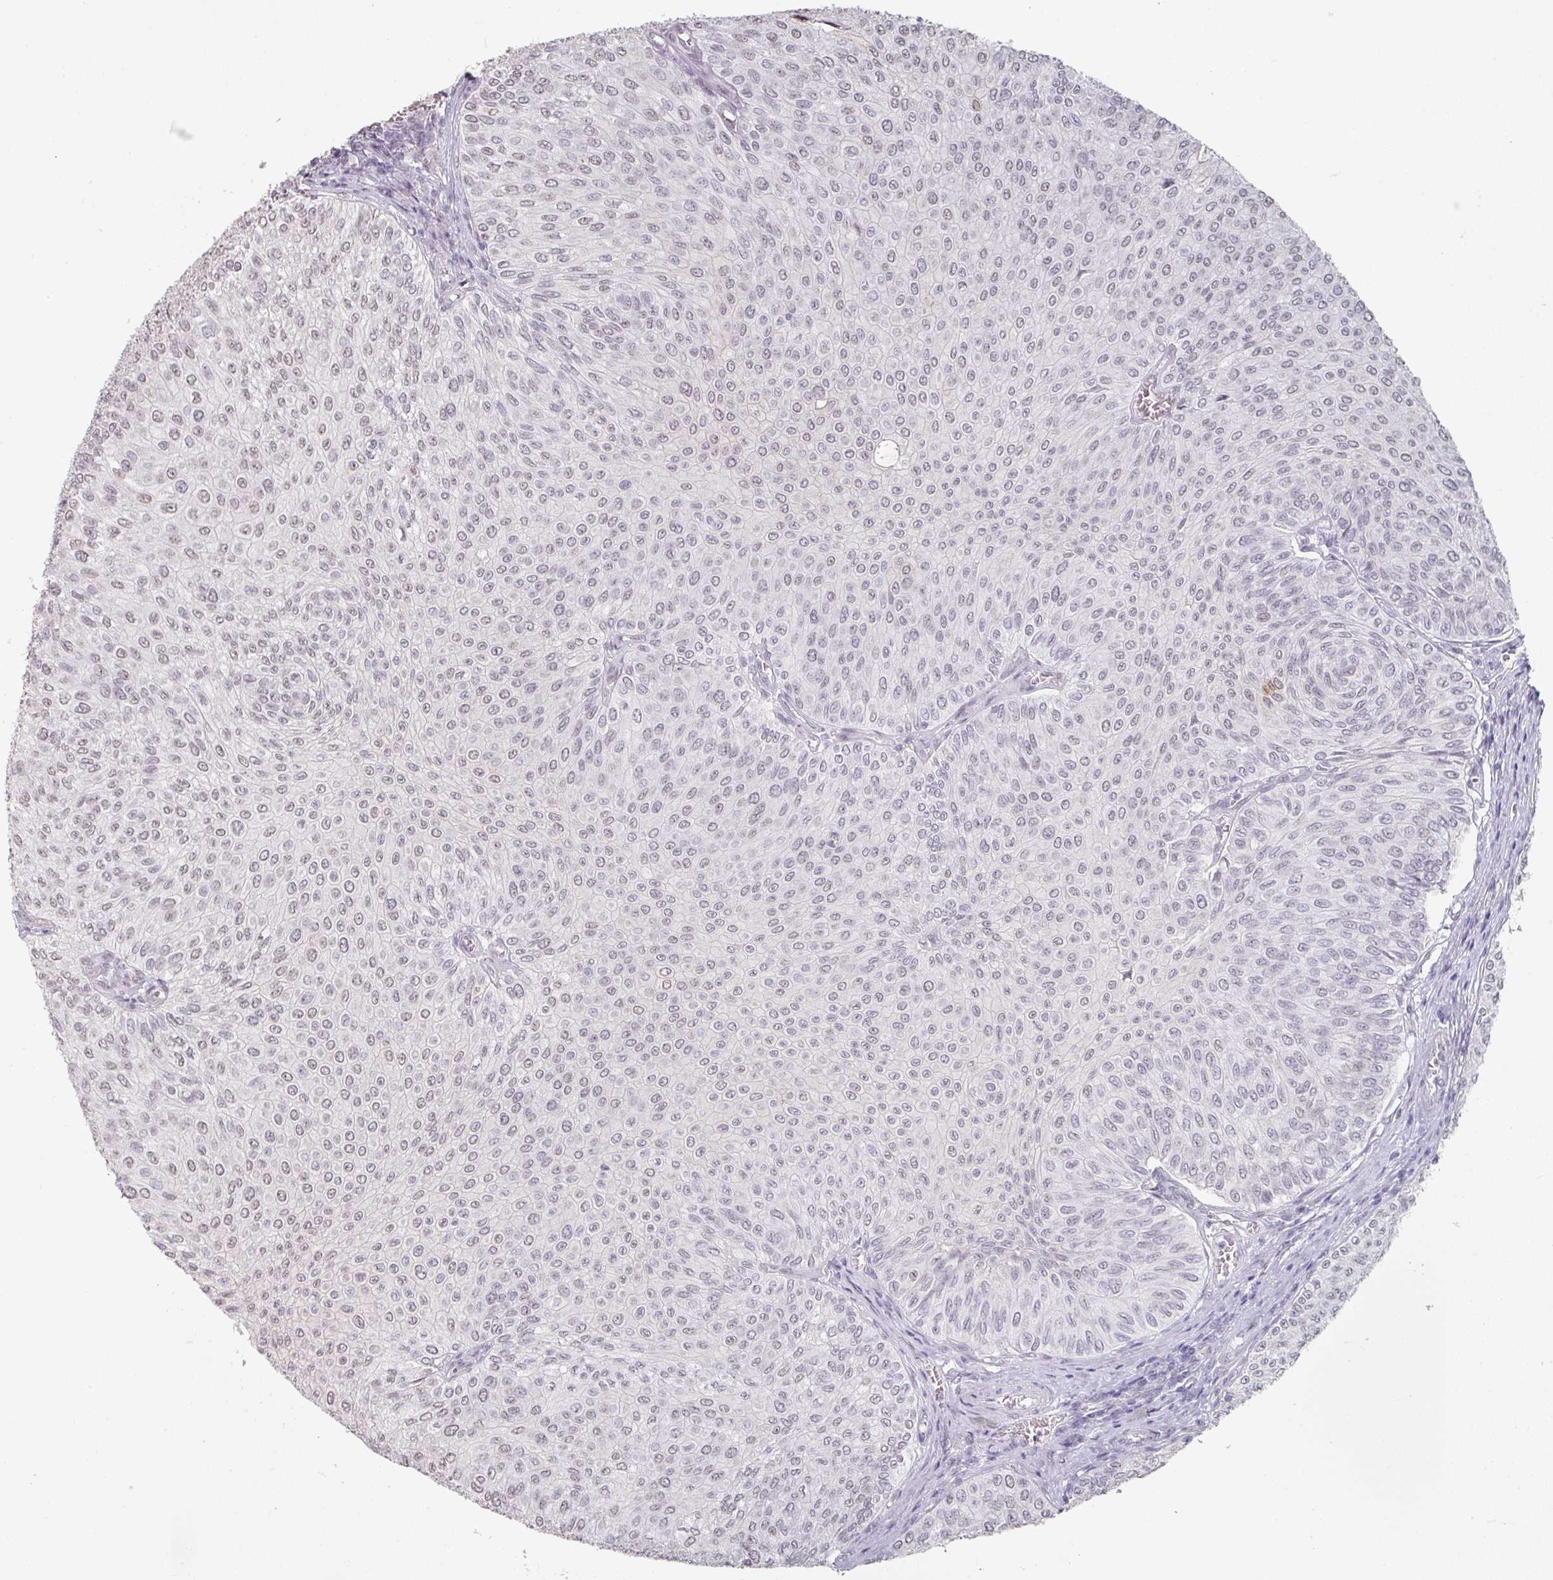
{"staining": {"intensity": "weak", "quantity": "<25%", "location": "nuclear"}, "tissue": "urothelial cancer", "cell_type": "Tumor cells", "image_type": "cancer", "snomed": [{"axis": "morphology", "description": "Urothelial carcinoma, NOS"}, {"axis": "topography", "description": "Urinary bladder"}], "caption": "Immunohistochemistry histopathology image of neoplastic tissue: transitional cell carcinoma stained with DAB exhibits no significant protein expression in tumor cells.", "gene": "SPRR1A", "patient": {"sex": "male", "age": 59}}